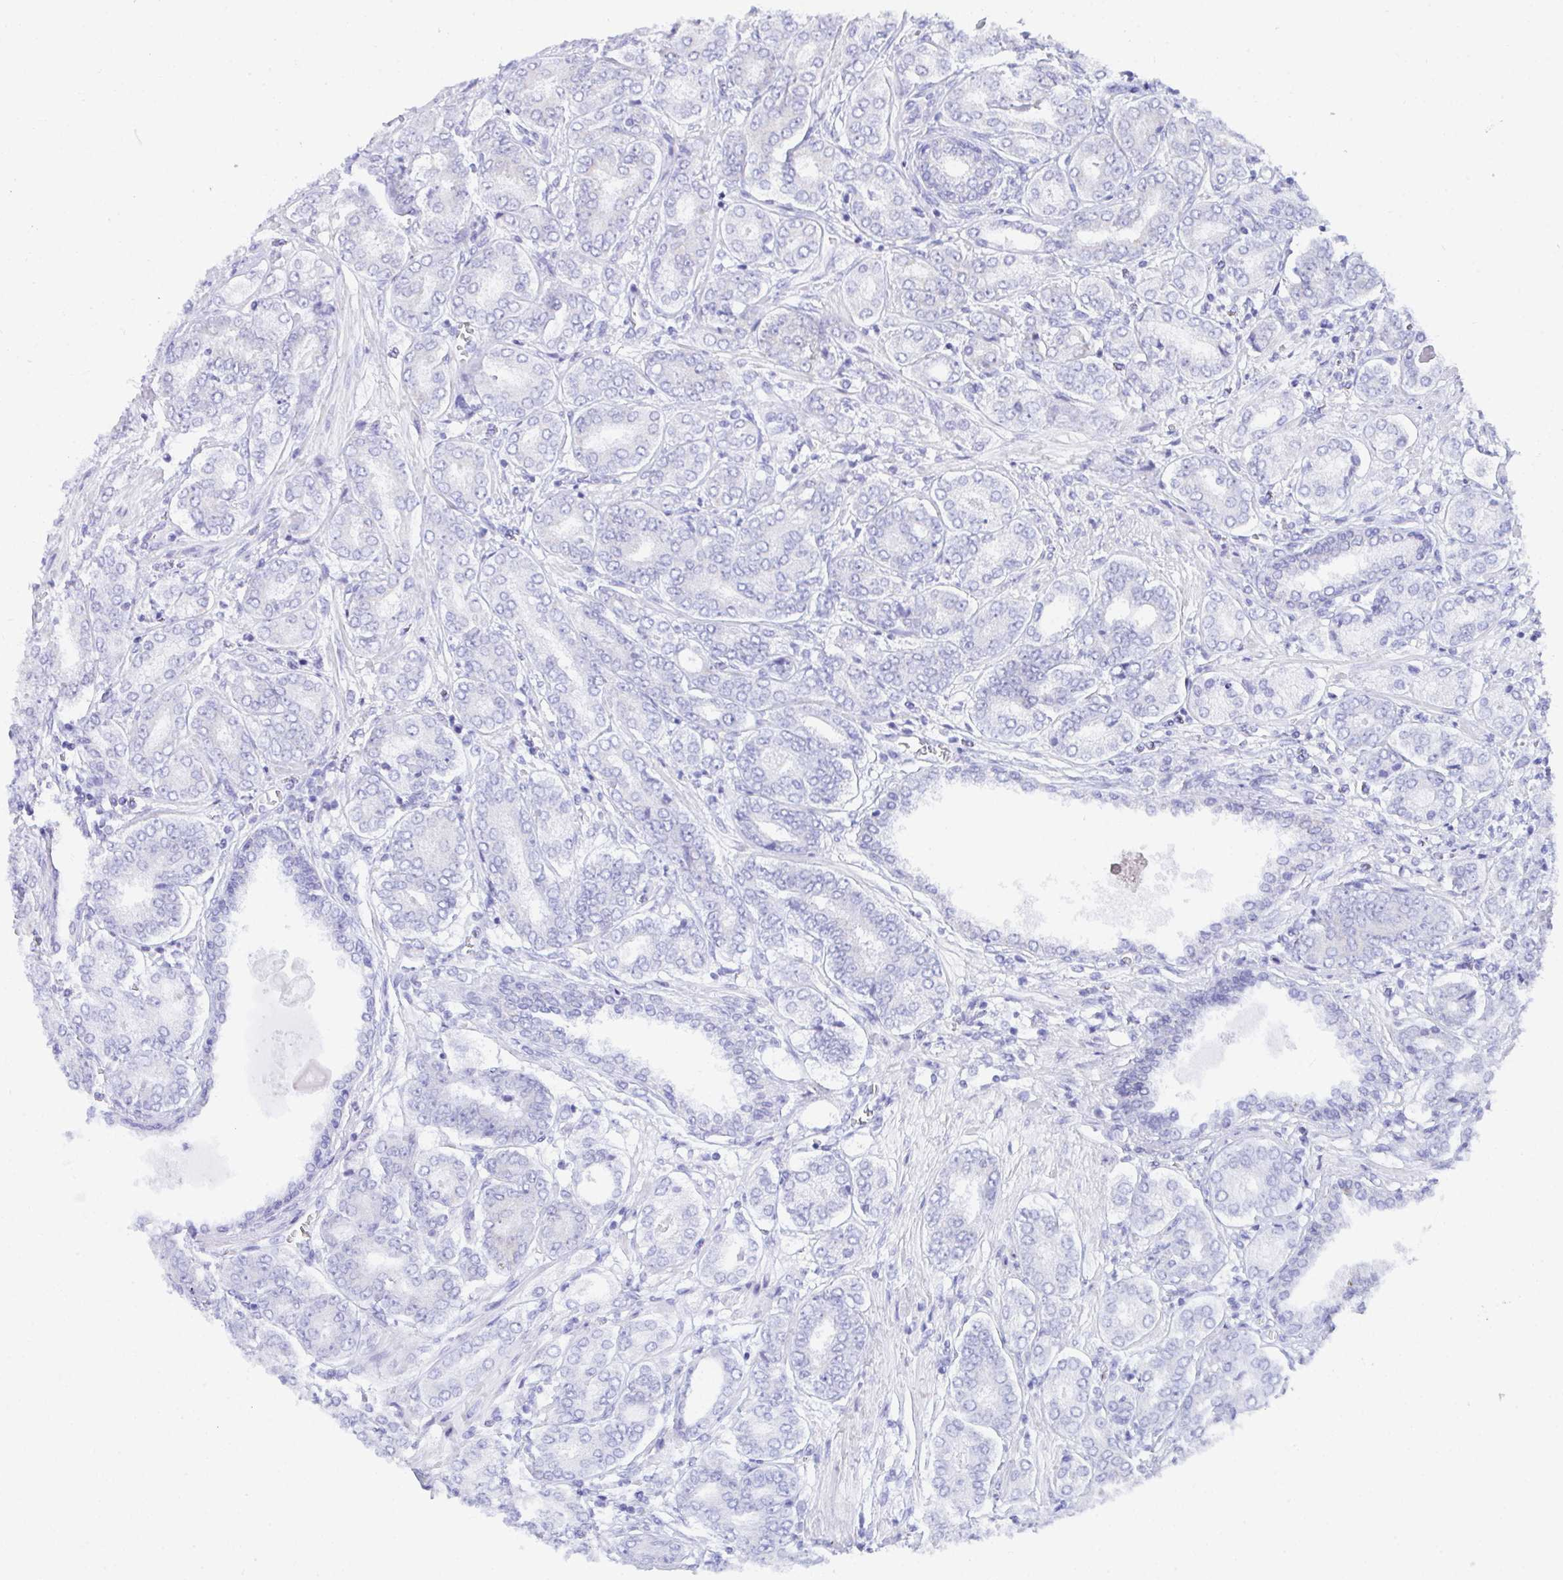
{"staining": {"intensity": "negative", "quantity": "none", "location": "none"}, "tissue": "prostate cancer", "cell_type": "Tumor cells", "image_type": "cancer", "snomed": [{"axis": "morphology", "description": "Adenocarcinoma, High grade"}, {"axis": "topography", "description": "Prostate"}], "caption": "Tumor cells are negative for protein expression in human prostate adenocarcinoma (high-grade).", "gene": "PC", "patient": {"sex": "male", "age": 72}}